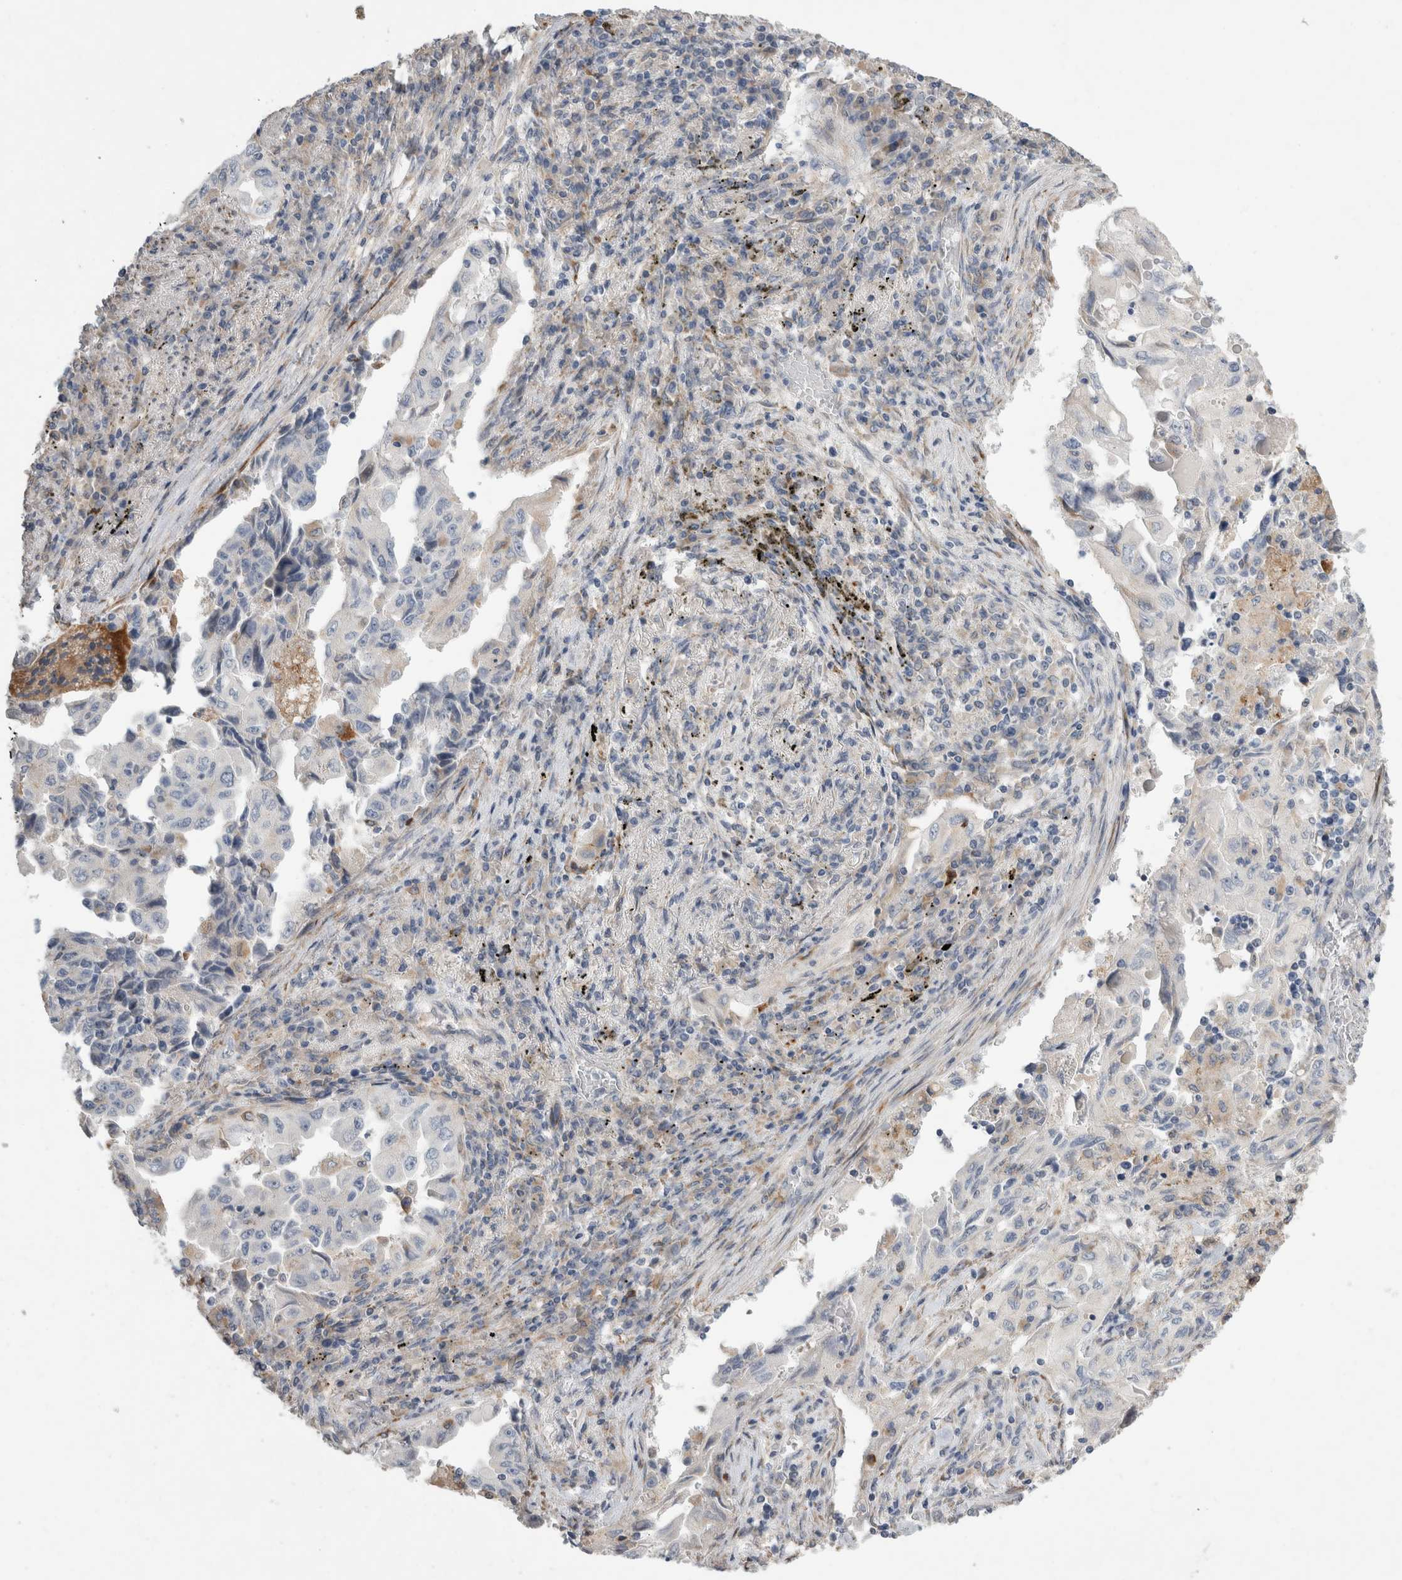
{"staining": {"intensity": "negative", "quantity": "none", "location": "none"}, "tissue": "lung cancer", "cell_type": "Tumor cells", "image_type": "cancer", "snomed": [{"axis": "morphology", "description": "Adenocarcinoma, NOS"}, {"axis": "topography", "description": "Lung"}], "caption": "A micrograph of lung cancer (adenocarcinoma) stained for a protein displays no brown staining in tumor cells. Nuclei are stained in blue.", "gene": "TRMT9B", "patient": {"sex": "female", "age": 51}}